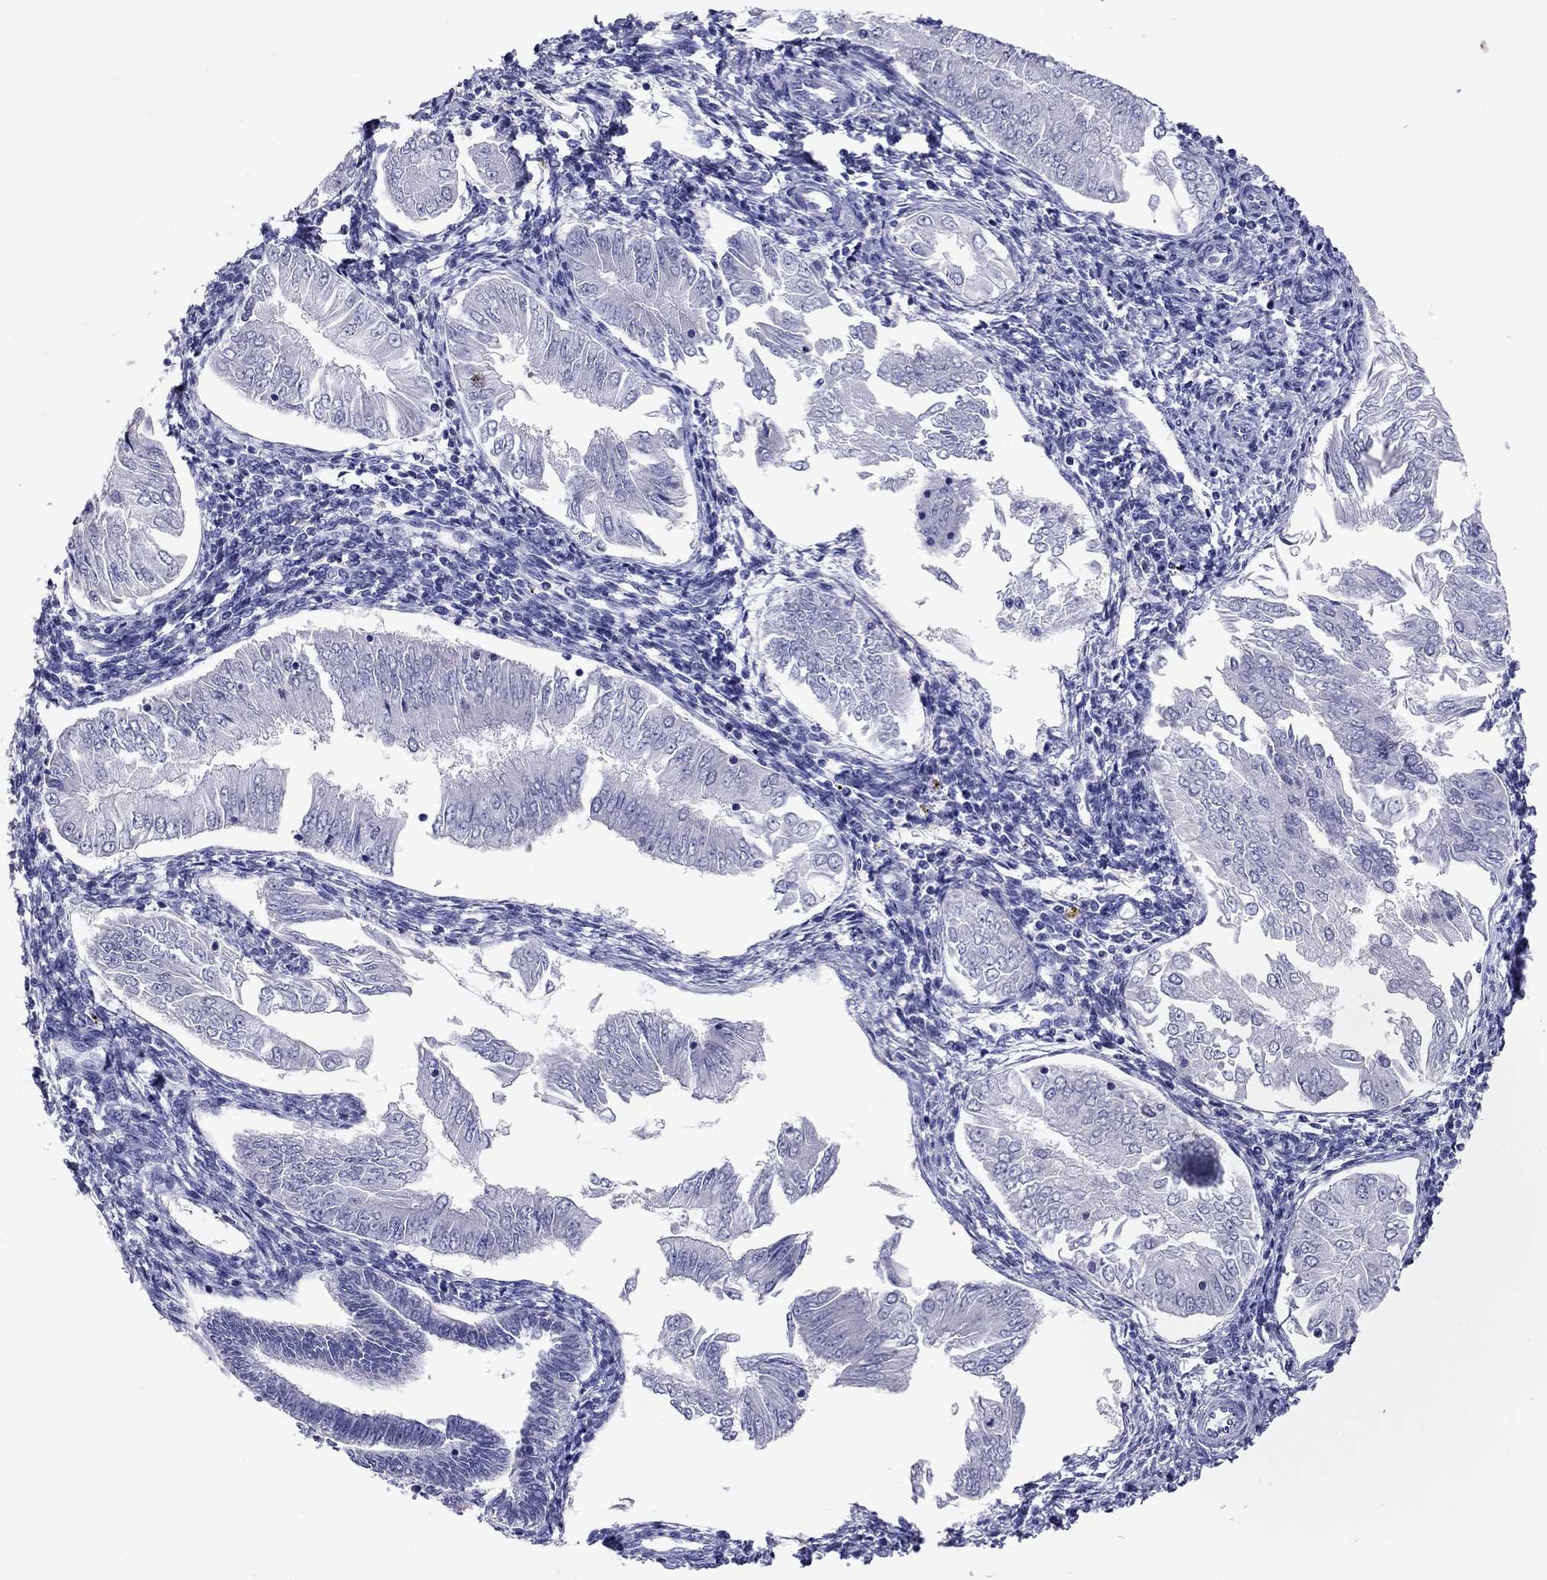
{"staining": {"intensity": "negative", "quantity": "none", "location": "none"}, "tissue": "endometrial cancer", "cell_type": "Tumor cells", "image_type": "cancer", "snomed": [{"axis": "morphology", "description": "Adenocarcinoma, NOS"}, {"axis": "topography", "description": "Endometrium"}], "caption": "High magnification brightfield microscopy of endometrial adenocarcinoma stained with DAB (3,3'-diaminobenzidine) (brown) and counterstained with hematoxylin (blue): tumor cells show no significant expression.", "gene": "CALHM1", "patient": {"sex": "female", "age": 53}}